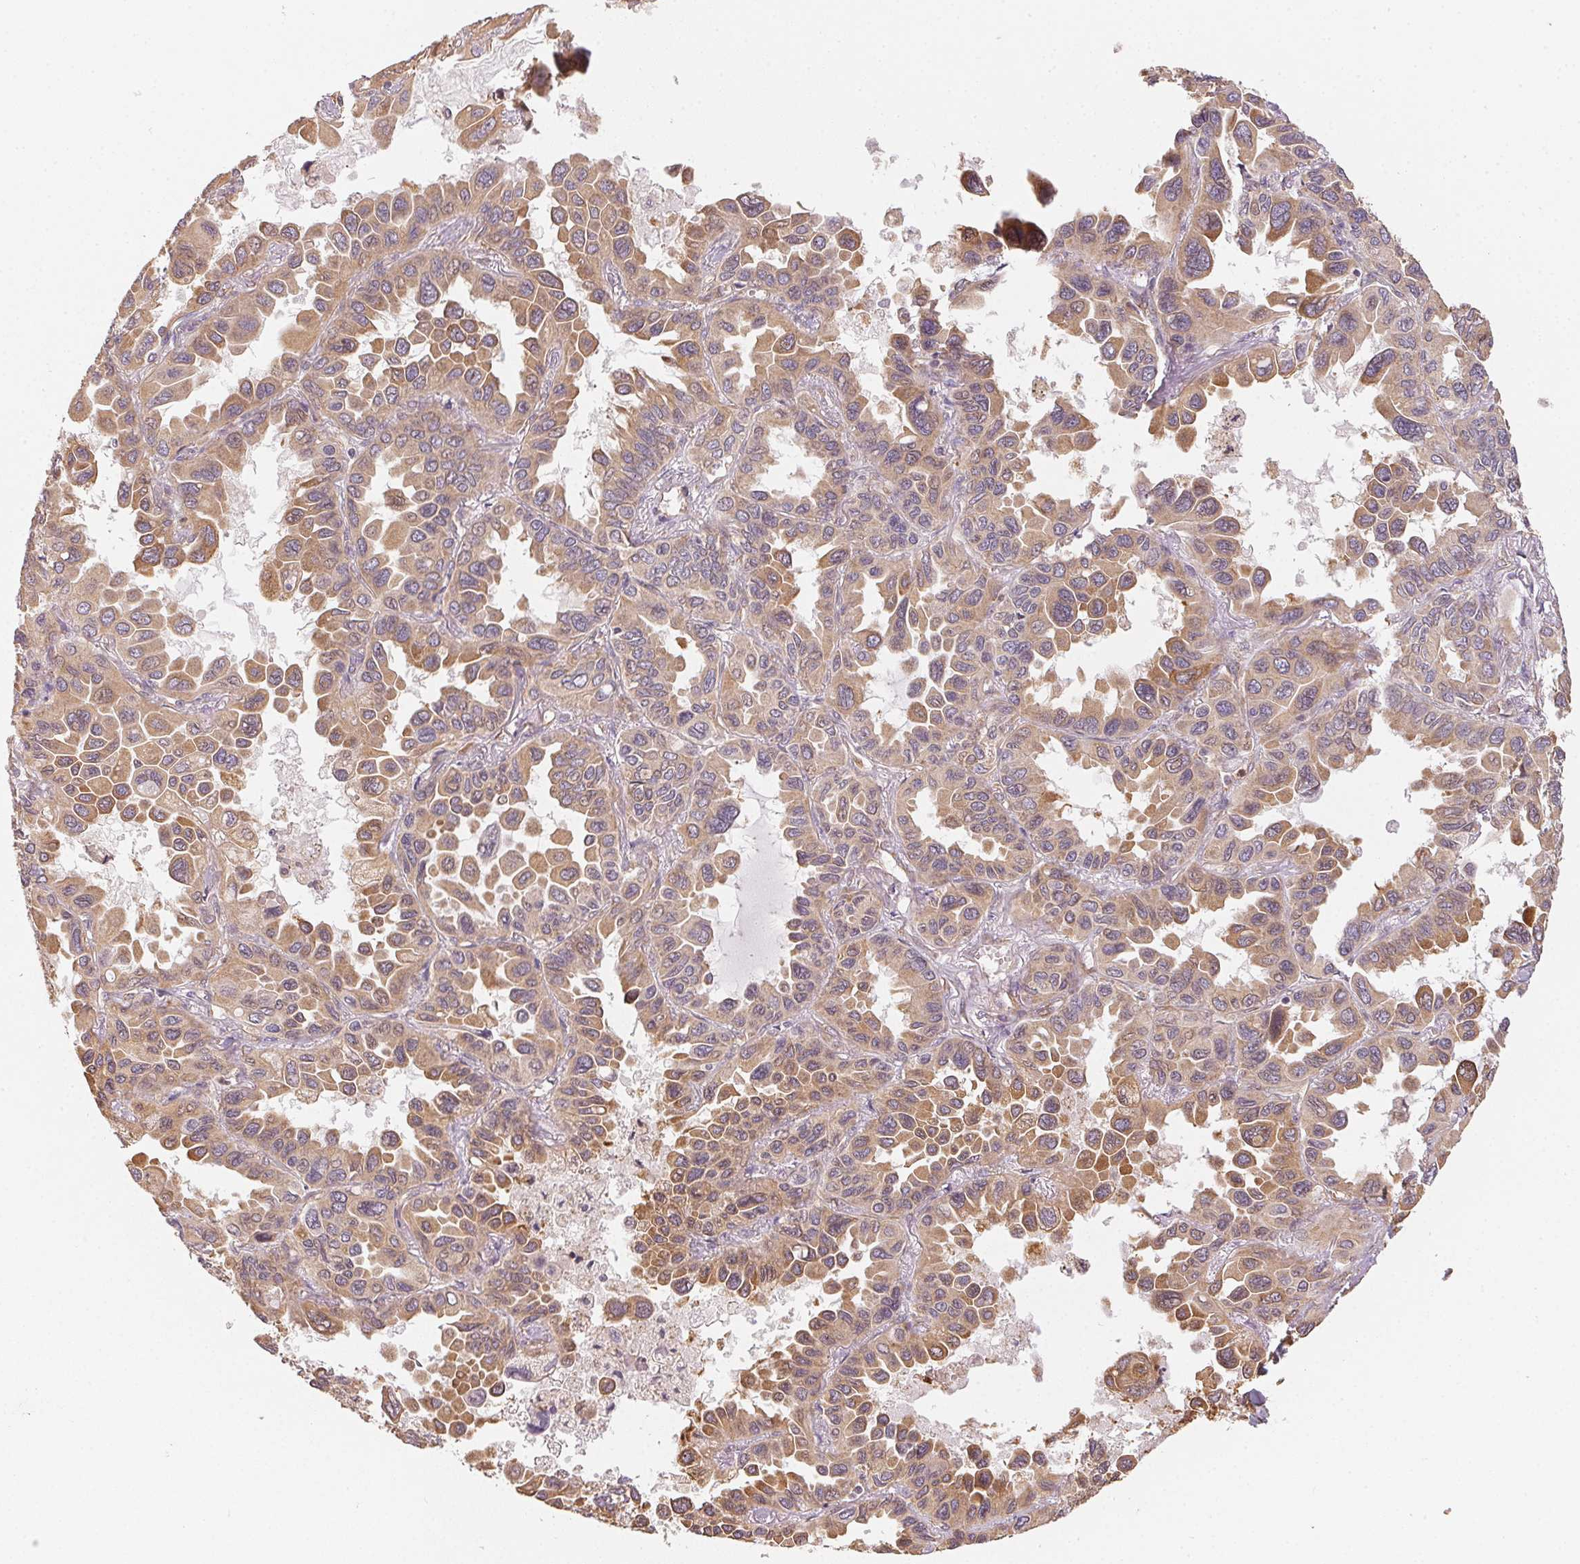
{"staining": {"intensity": "moderate", "quantity": ">75%", "location": "cytoplasmic/membranous"}, "tissue": "lung cancer", "cell_type": "Tumor cells", "image_type": "cancer", "snomed": [{"axis": "morphology", "description": "Adenocarcinoma, NOS"}, {"axis": "topography", "description": "Lung"}], "caption": "Protein staining of lung adenocarcinoma tissue reveals moderate cytoplasmic/membranous expression in about >75% of tumor cells.", "gene": "STRN4", "patient": {"sex": "male", "age": 64}}